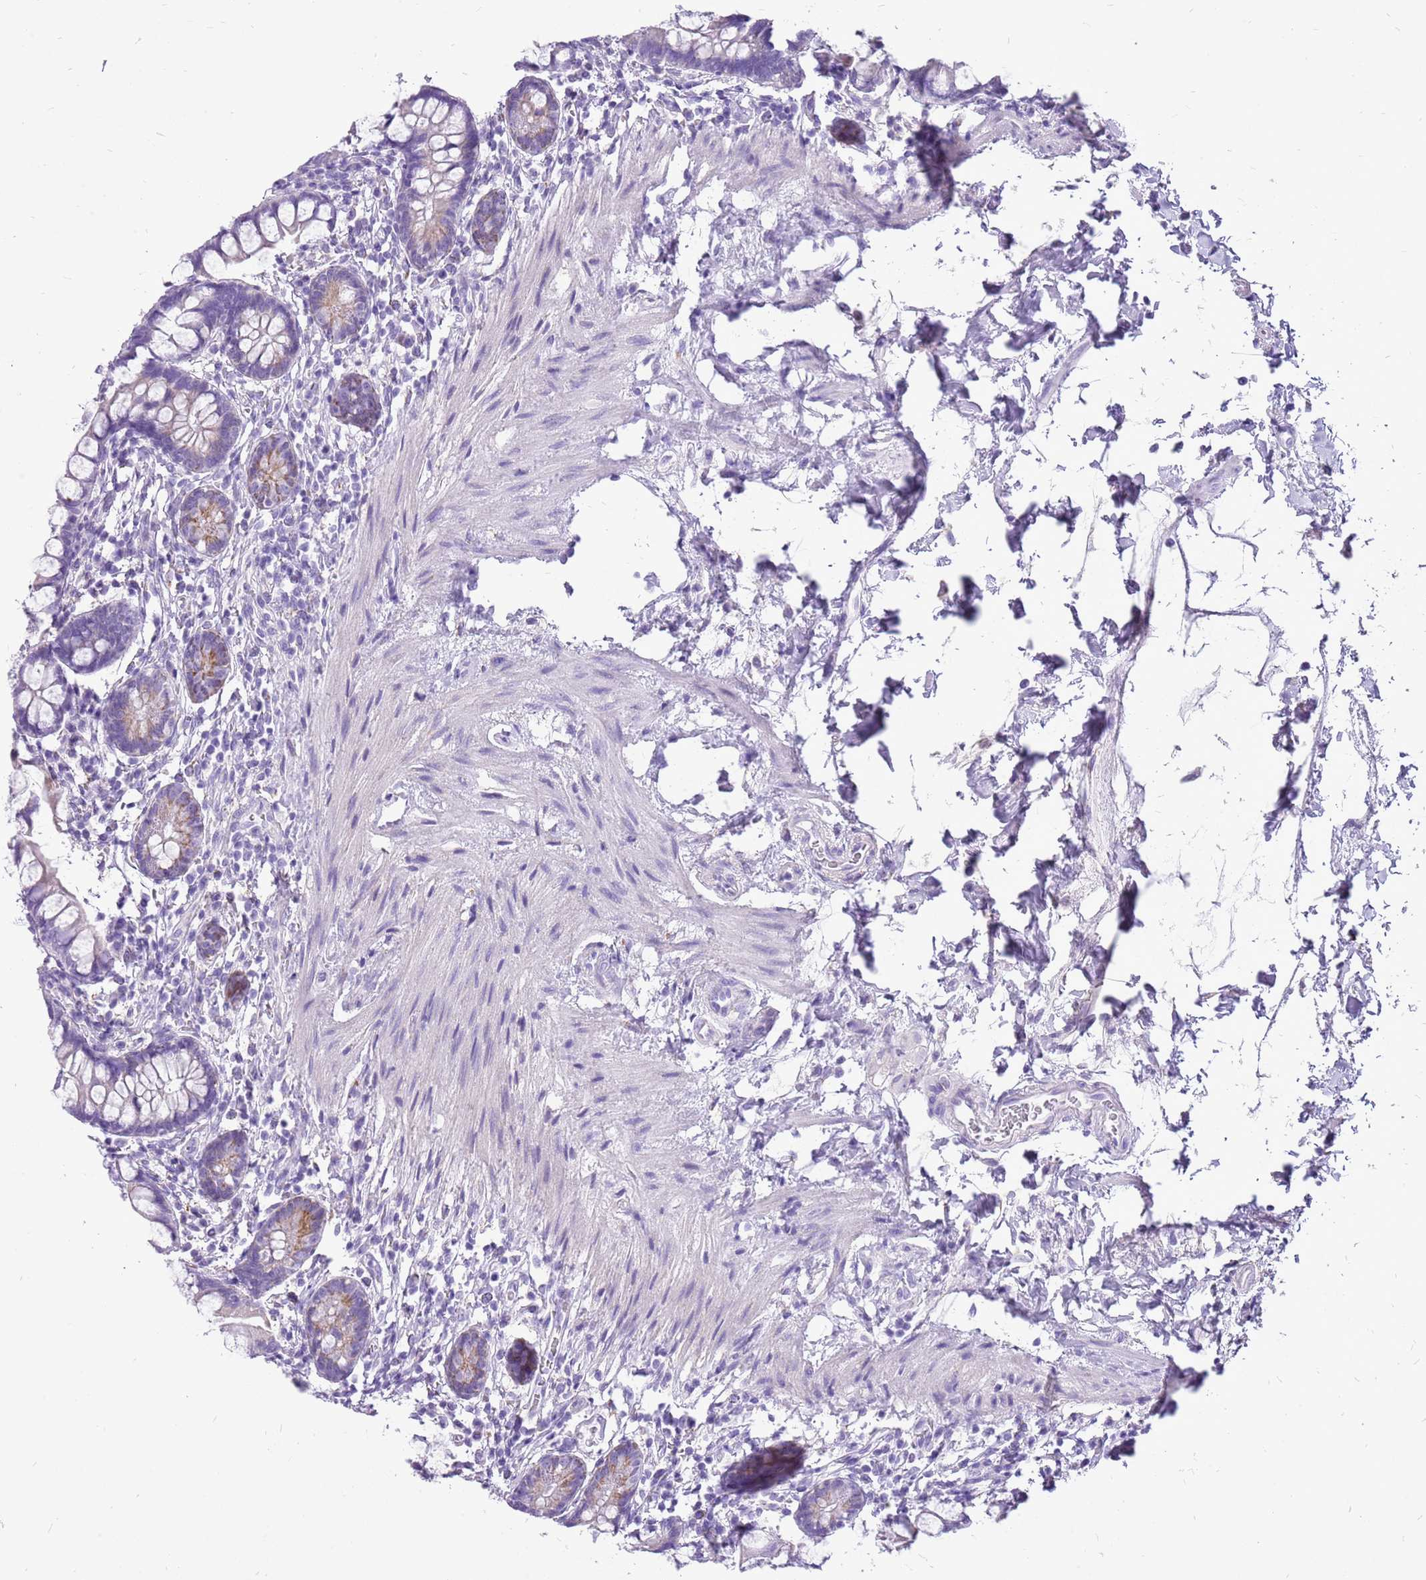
{"staining": {"intensity": "weak", "quantity": "<25%", "location": "cytoplasmic/membranous"}, "tissue": "small intestine", "cell_type": "Glandular cells", "image_type": "normal", "snomed": [{"axis": "morphology", "description": "Normal tissue, NOS"}, {"axis": "topography", "description": "Small intestine"}], "caption": "A high-resolution micrograph shows IHC staining of benign small intestine, which reveals no significant expression in glandular cells.", "gene": "ACSS3", "patient": {"sex": "female", "age": 84}}